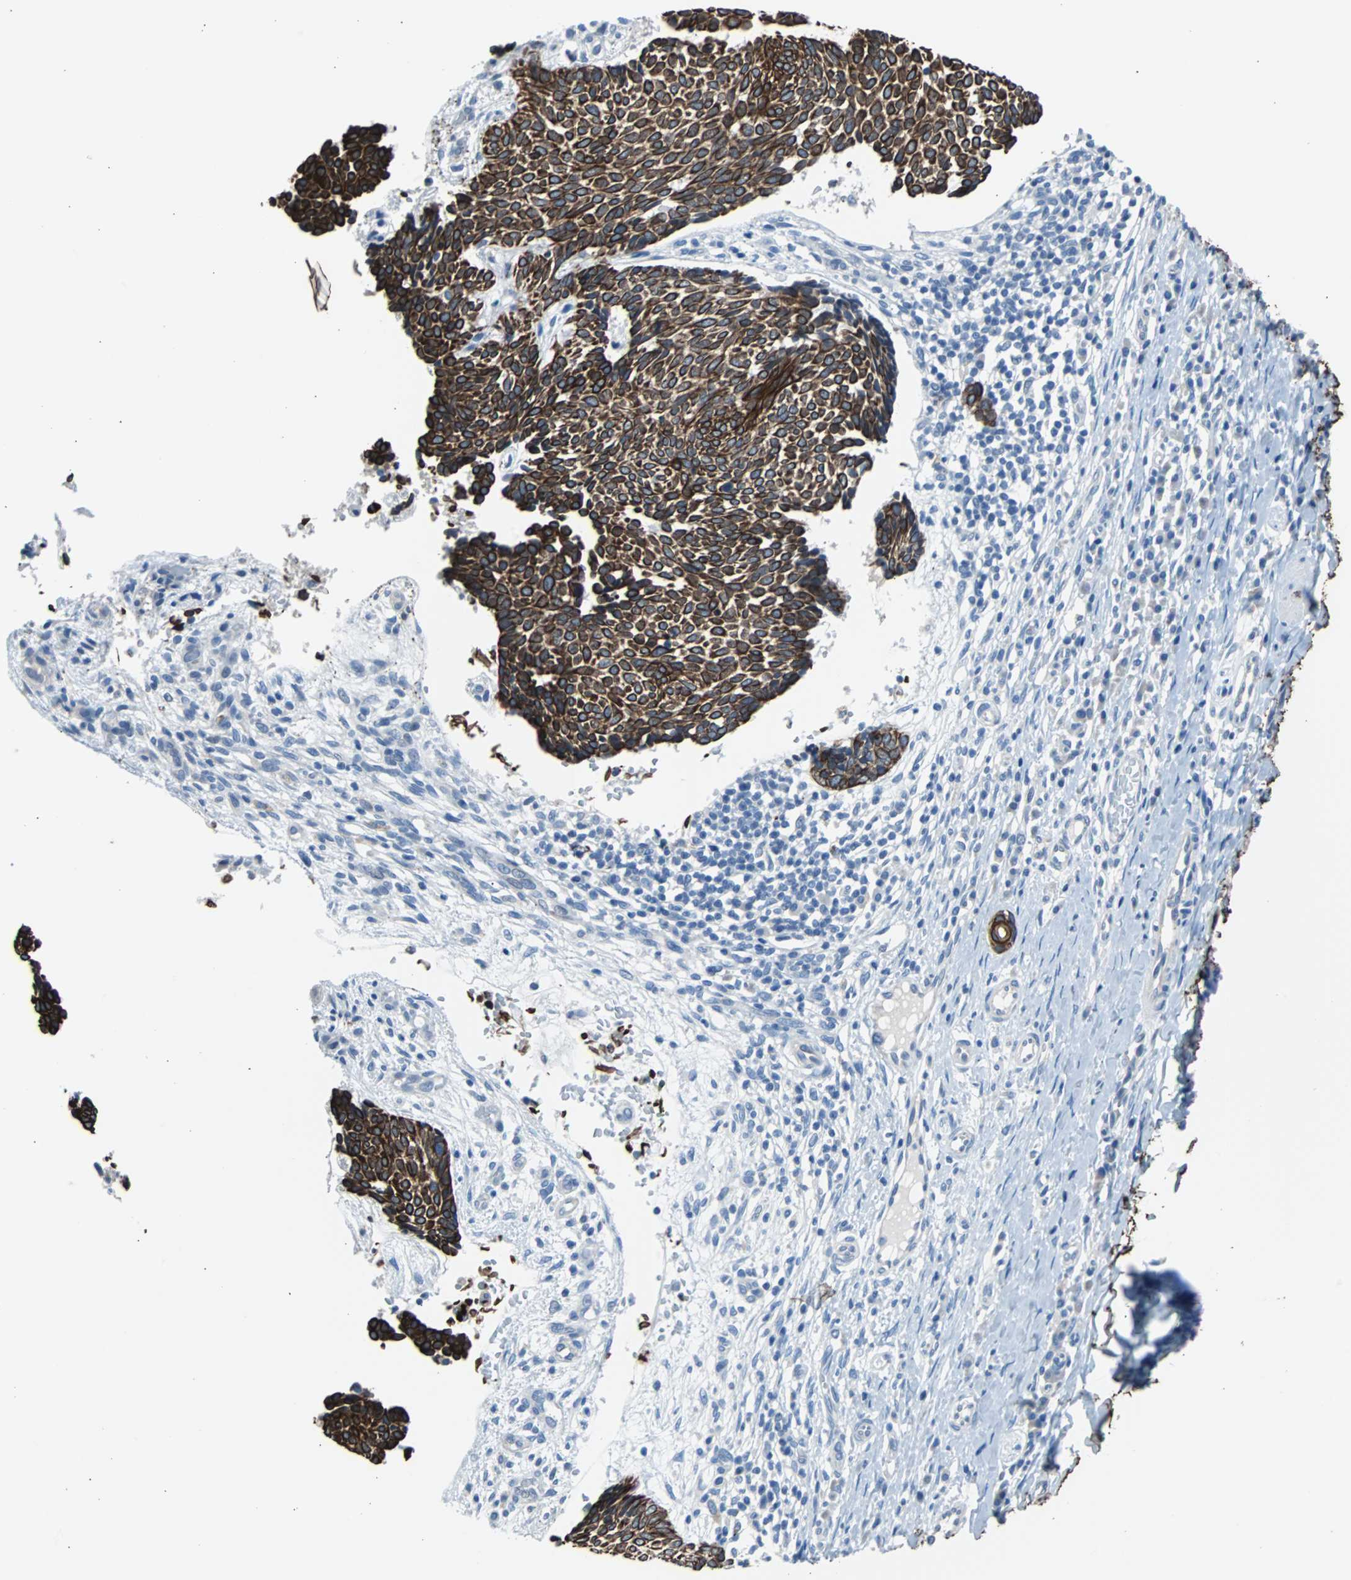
{"staining": {"intensity": "strong", "quantity": ">75%", "location": "cytoplasmic/membranous"}, "tissue": "skin cancer", "cell_type": "Tumor cells", "image_type": "cancer", "snomed": [{"axis": "morphology", "description": "Normal tissue, NOS"}, {"axis": "morphology", "description": "Basal cell carcinoma"}, {"axis": "topography", "description": "Skin"}], "caption": "IHC micrograph of neoplastic tissue: skin cancer (basal cell carcinoma) stained using IHC exhibits high levels of strong protein expression localized specifically in the cytoplasmic/membranous of tumor cells, appearing as a cytoplasmic/membranous brown color.", "gene": "KRT7", "patient": {"sex": "male", "age": 87}}